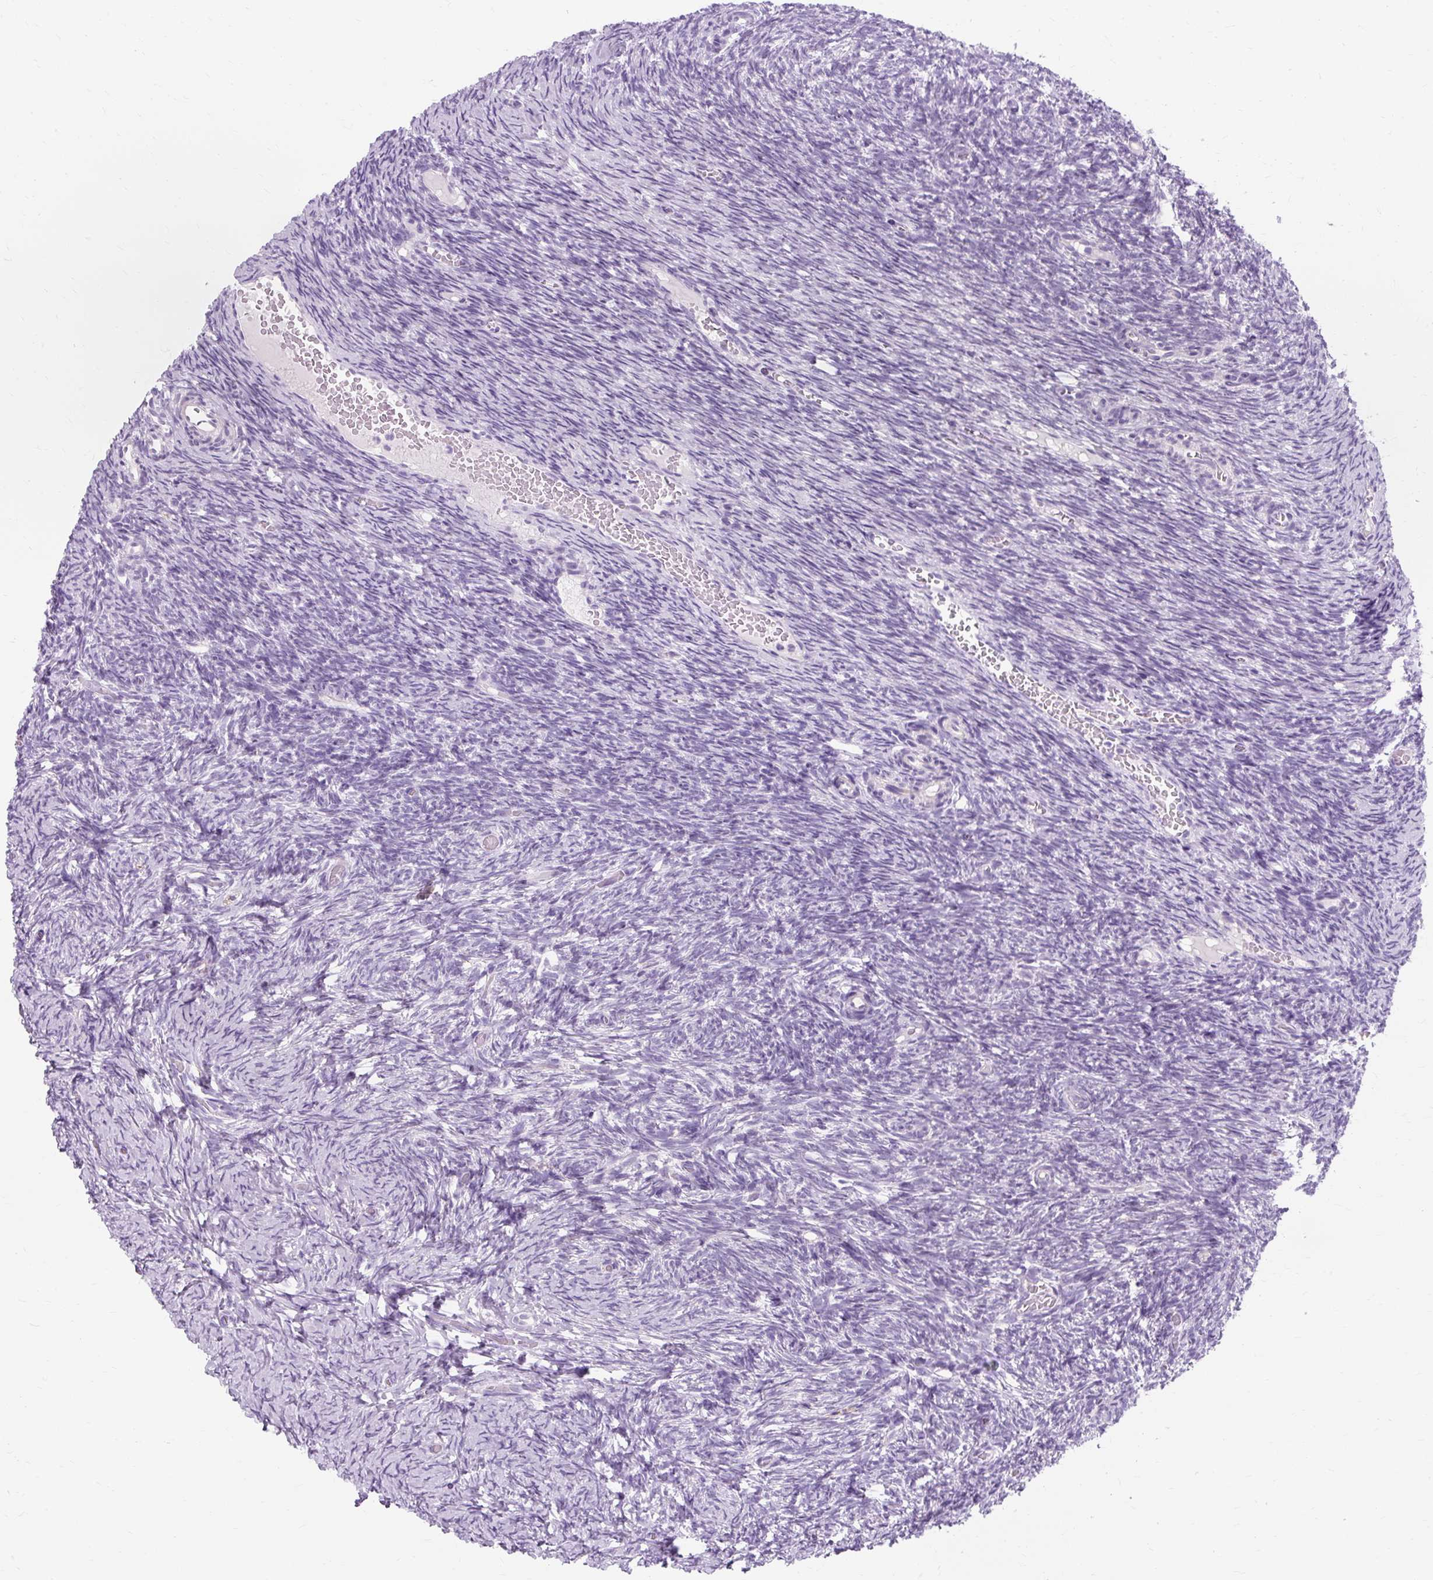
{"staining": {"intensity": "negative", "quantity": "none", "location": "none"}, "tissue": "ovary", "cell_type": "Ovarian stroma cells", "image_type": "normal", "snomed": [{"axis": "morphology", "description": "Normal tissue, NOS"}, {"axis": "topography", "description": "Ovary"}], "caption": "A high-resolution histopathology image shows immunohistochemistry (IHC) staining of normal ovary, which demonstrates no significant expression in ovarian stroma cells.", "gene": "TMEM89", "patient": {"sex": "female", "age": 39}}